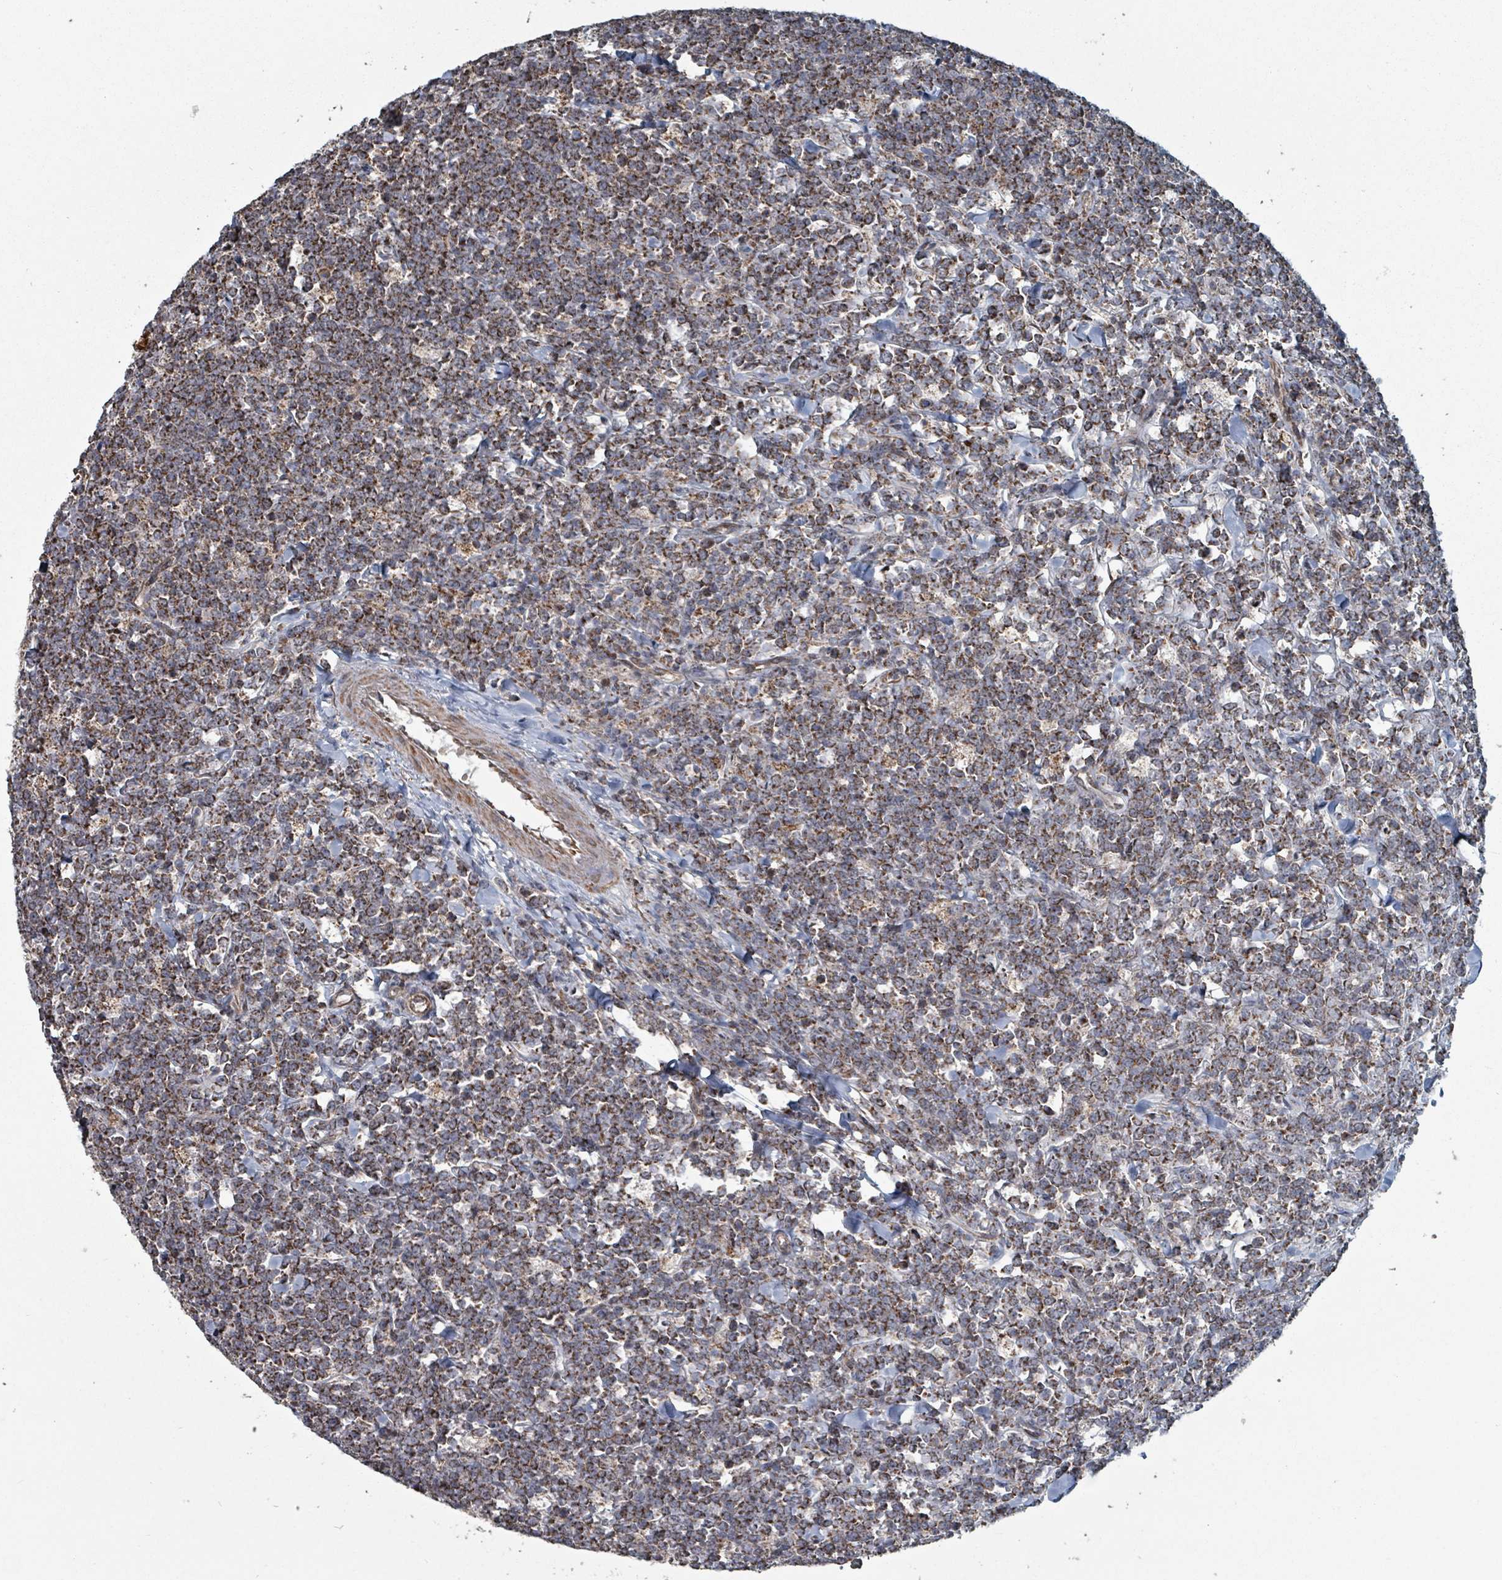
{"staining": {"intensity": "moderate", "quantity": ">75%", "location": "cytoplasmic/membranous"}, "tissue": "lymphoma", "cell_type": "Tumor cells", "image_type": "cancer", "snomed": [{"axis": "morphology", "description": "Malignant lymphoma, non-Hodgkin's type, High grade"}, {"axis": "topography", "description": "Small intestine"}, {"axis": "topography", "description": "Colon"}], "caption": "Tumor cells show moderate cytoplasmic/membranous positivity in about >75% of cells in lymphoma.", "gene": "MRPL4", "patient": {"sex": "male", "age": 8}}